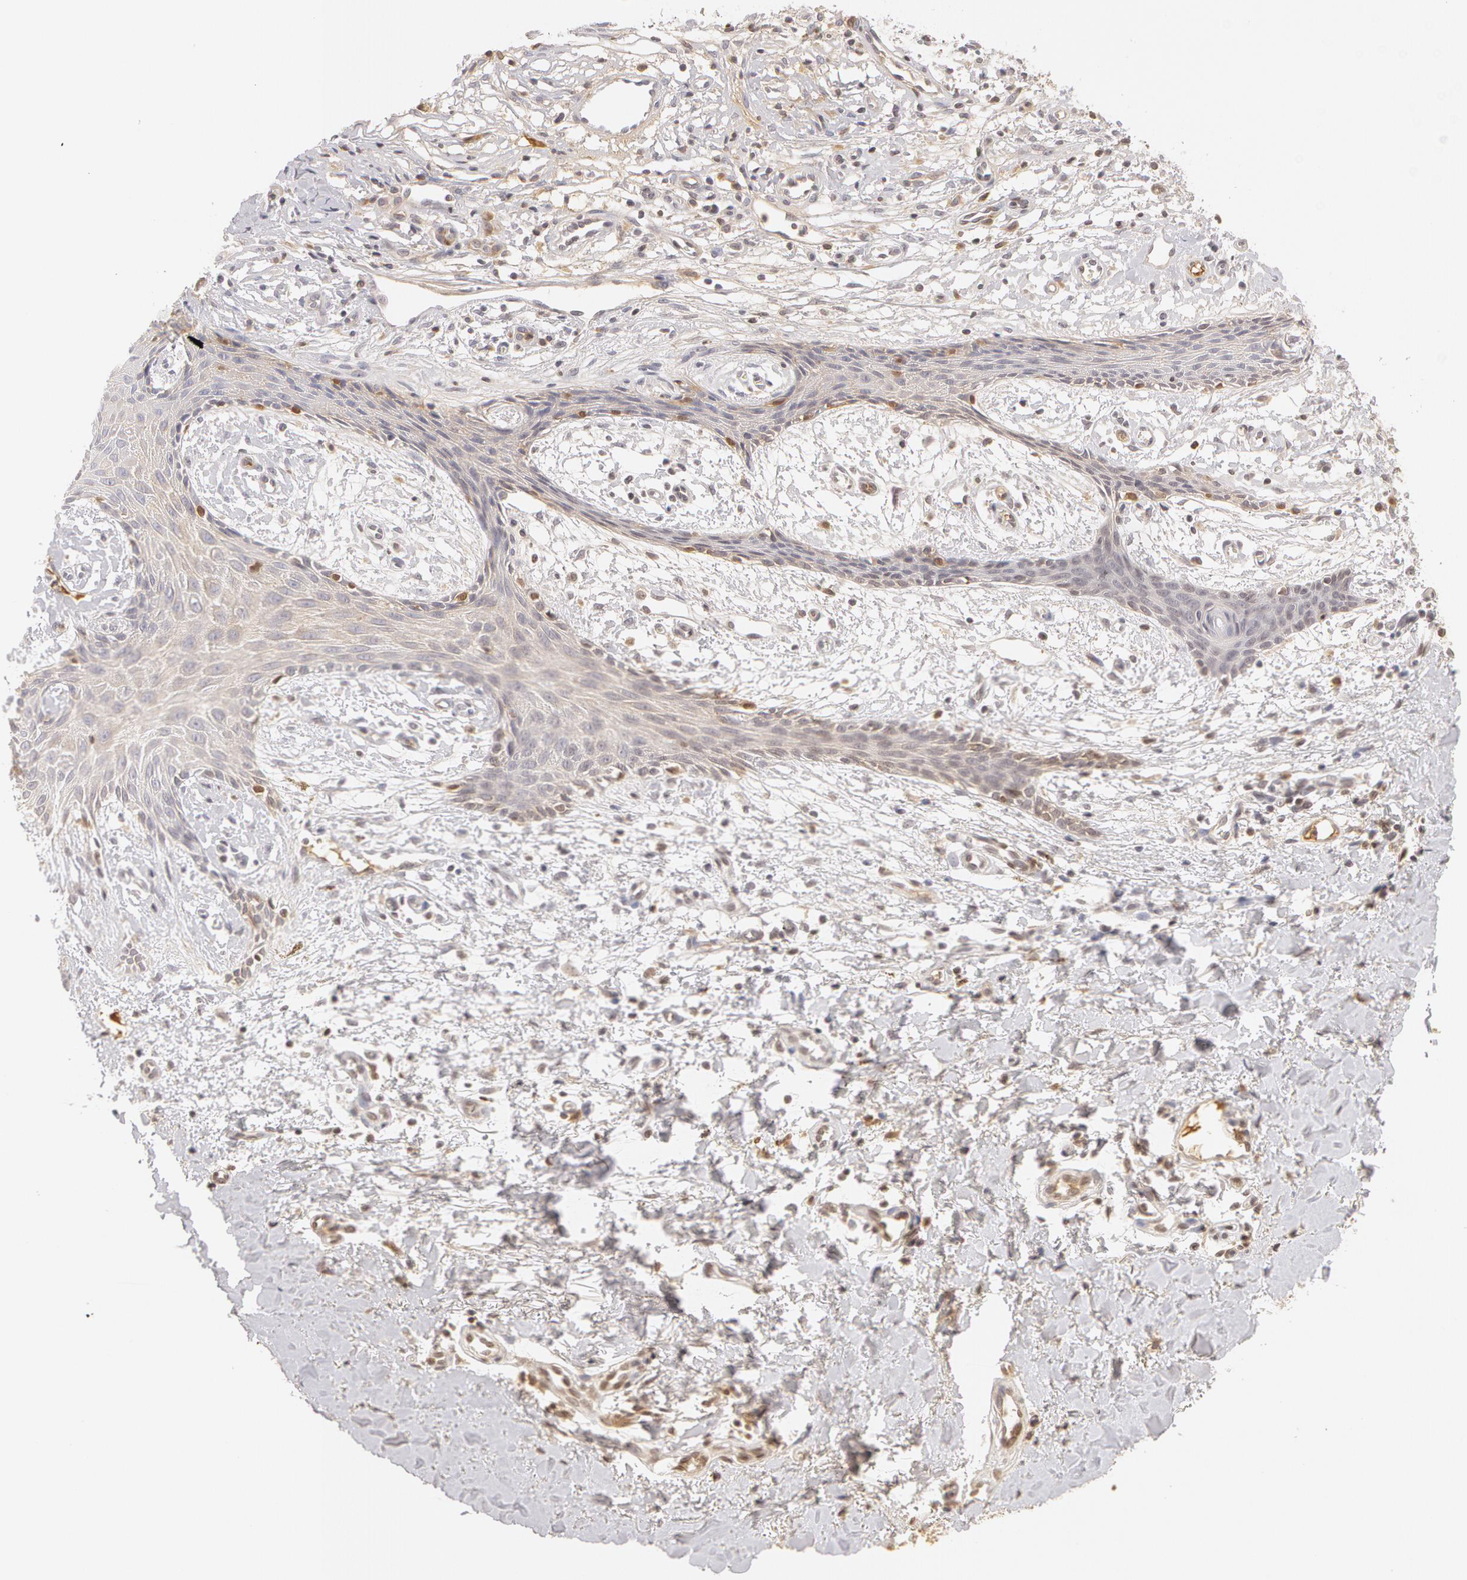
{"staining": {"intensity": "negative", "quantity": "none", "location": "none"}, "tissue": "skin cancer", "cell_type": "Tumor cells", "image_type": "cancer", "snomed": [{"axis": "morphology", "description": "Basal cell carcinoma"}, {"axis": "topography", "description": "Skin"}], "caption": "This is a histopathology image of immunohistochemistry staining of skin basal cell carcinoma, which shows no staining in tumor cells.", "gene": "AHSG", "patient": {"sex": "male", "age": 75}}